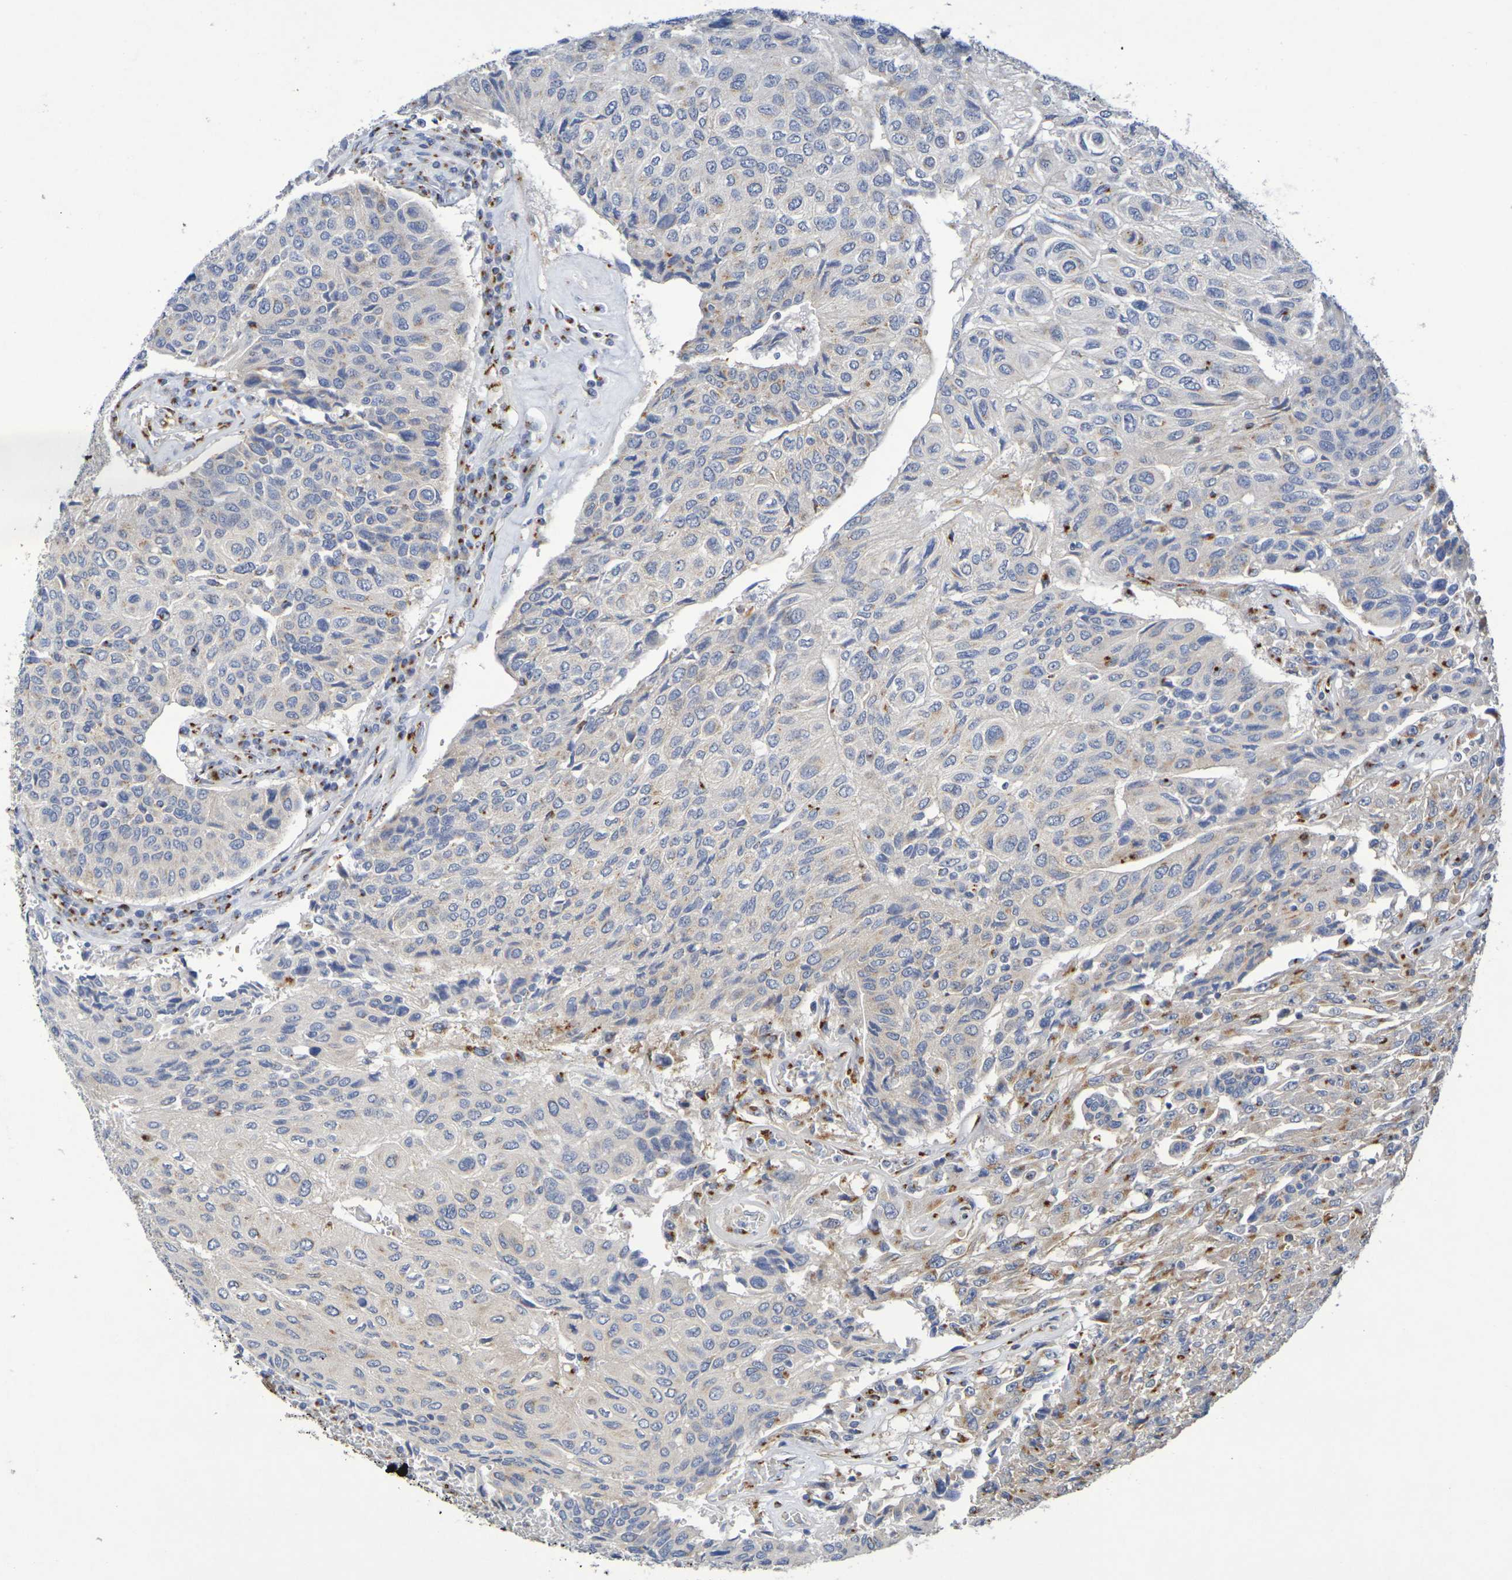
{"staining": {"intensity": "moderate", "quantity": "25%-75%", "location": "cytoplasmic/membranous"}, "tissue": "urothelial cancer", "cell_type": "Tumor cells", "image_type": "cancer", "snomed": [{"axis": "morphology", "description": "Urothelial carcinoma, High grade"}, {"axis": "topography", "description": "Urinary bladder"}], "caption": "About 25%-75% of tumor cells in high-grade urothelial carcinoma reveal moderate cytoplasmic/membranous protein staining as visualized by brown immunohistochemical staining.", "gene": "DCP2", "patient": {"sex": "male", "age": 66}}